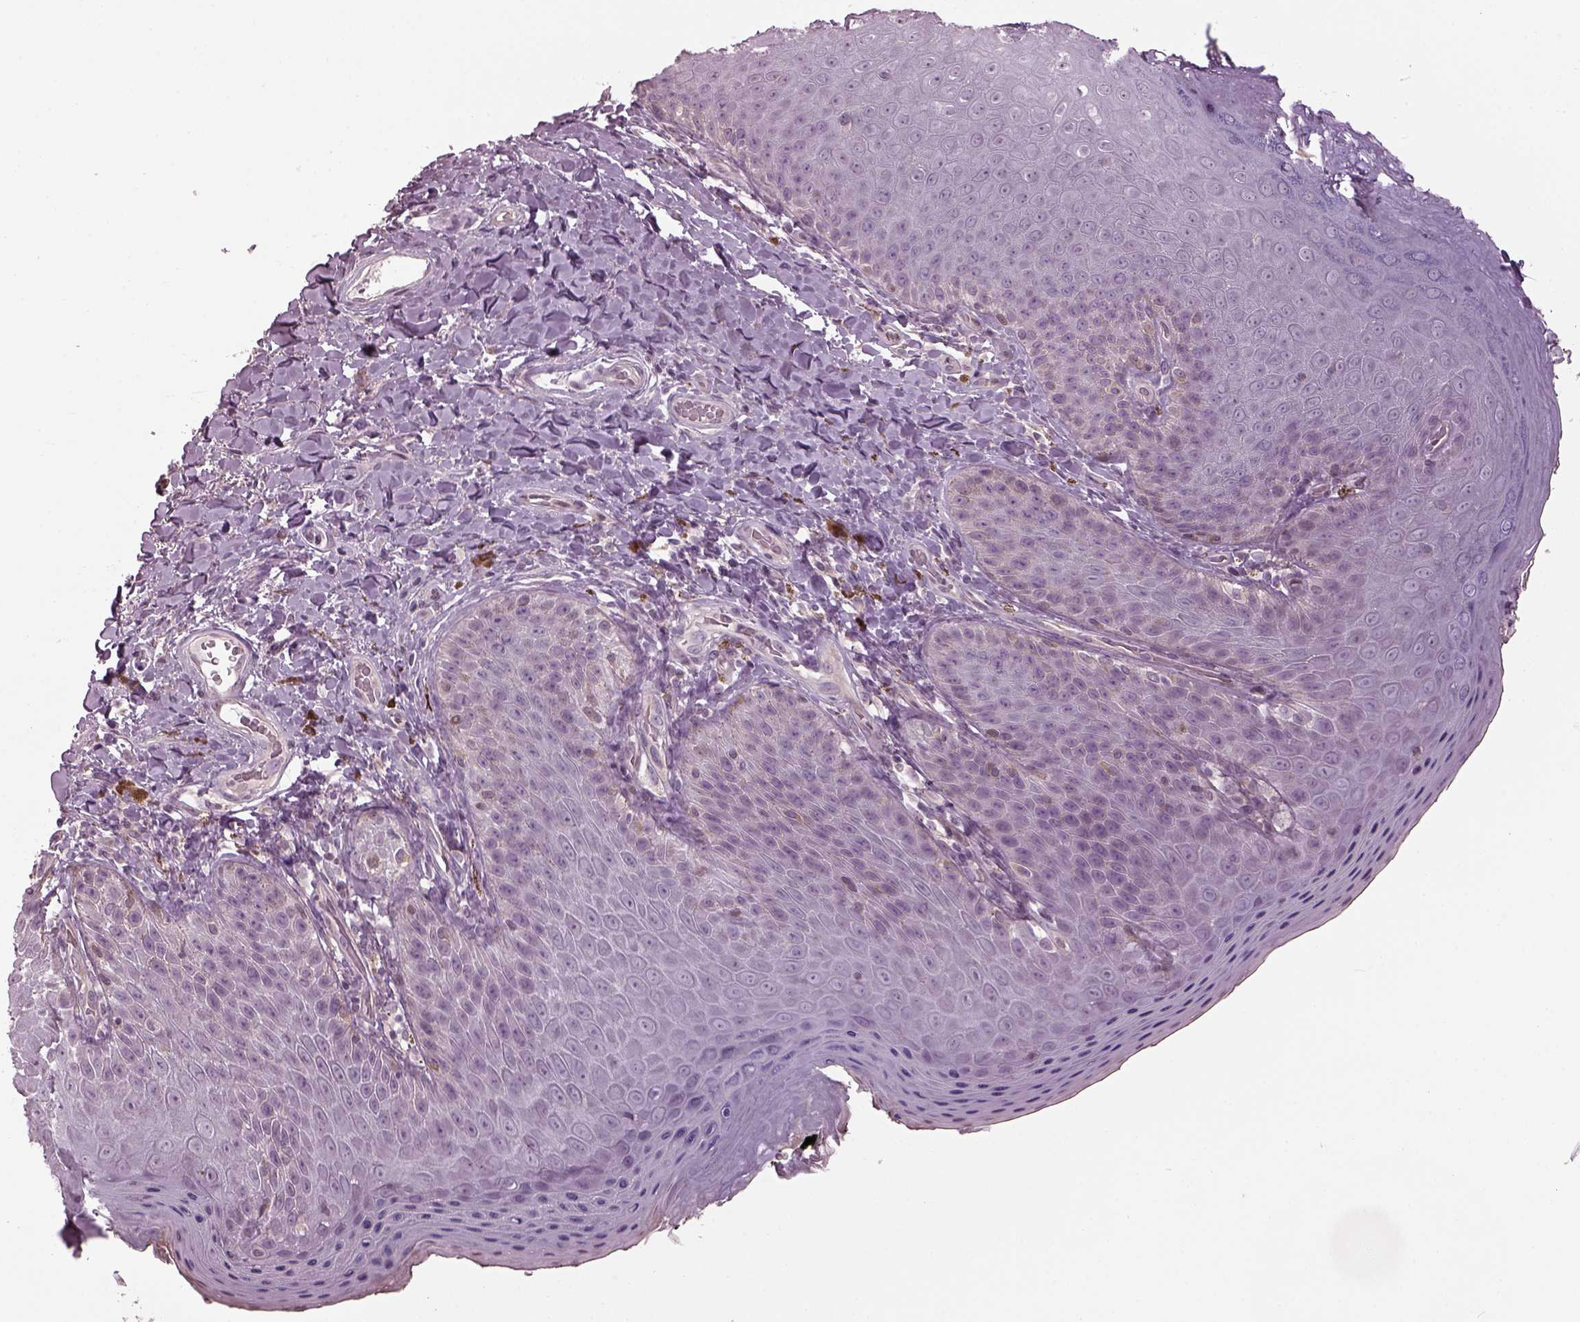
{"staining": {"intensity": "negative", "quantity": "none", "location": "none"}, "tissue": "skin", "cell_type": "Epidermal cells", "image_type": "normal", "snomed": [{"axis": "morphology", "description": "Normal tissue, NOS"}, {"axis": "topography", "description": "Anal"}], "caption": "The photomicrograph shows no staining of epidermal cells in normal skin. (DAB immunohistochemistry (IHC), high magnification).", "gene": "GAL", "patient": {"sex": "male", "age": 53}}